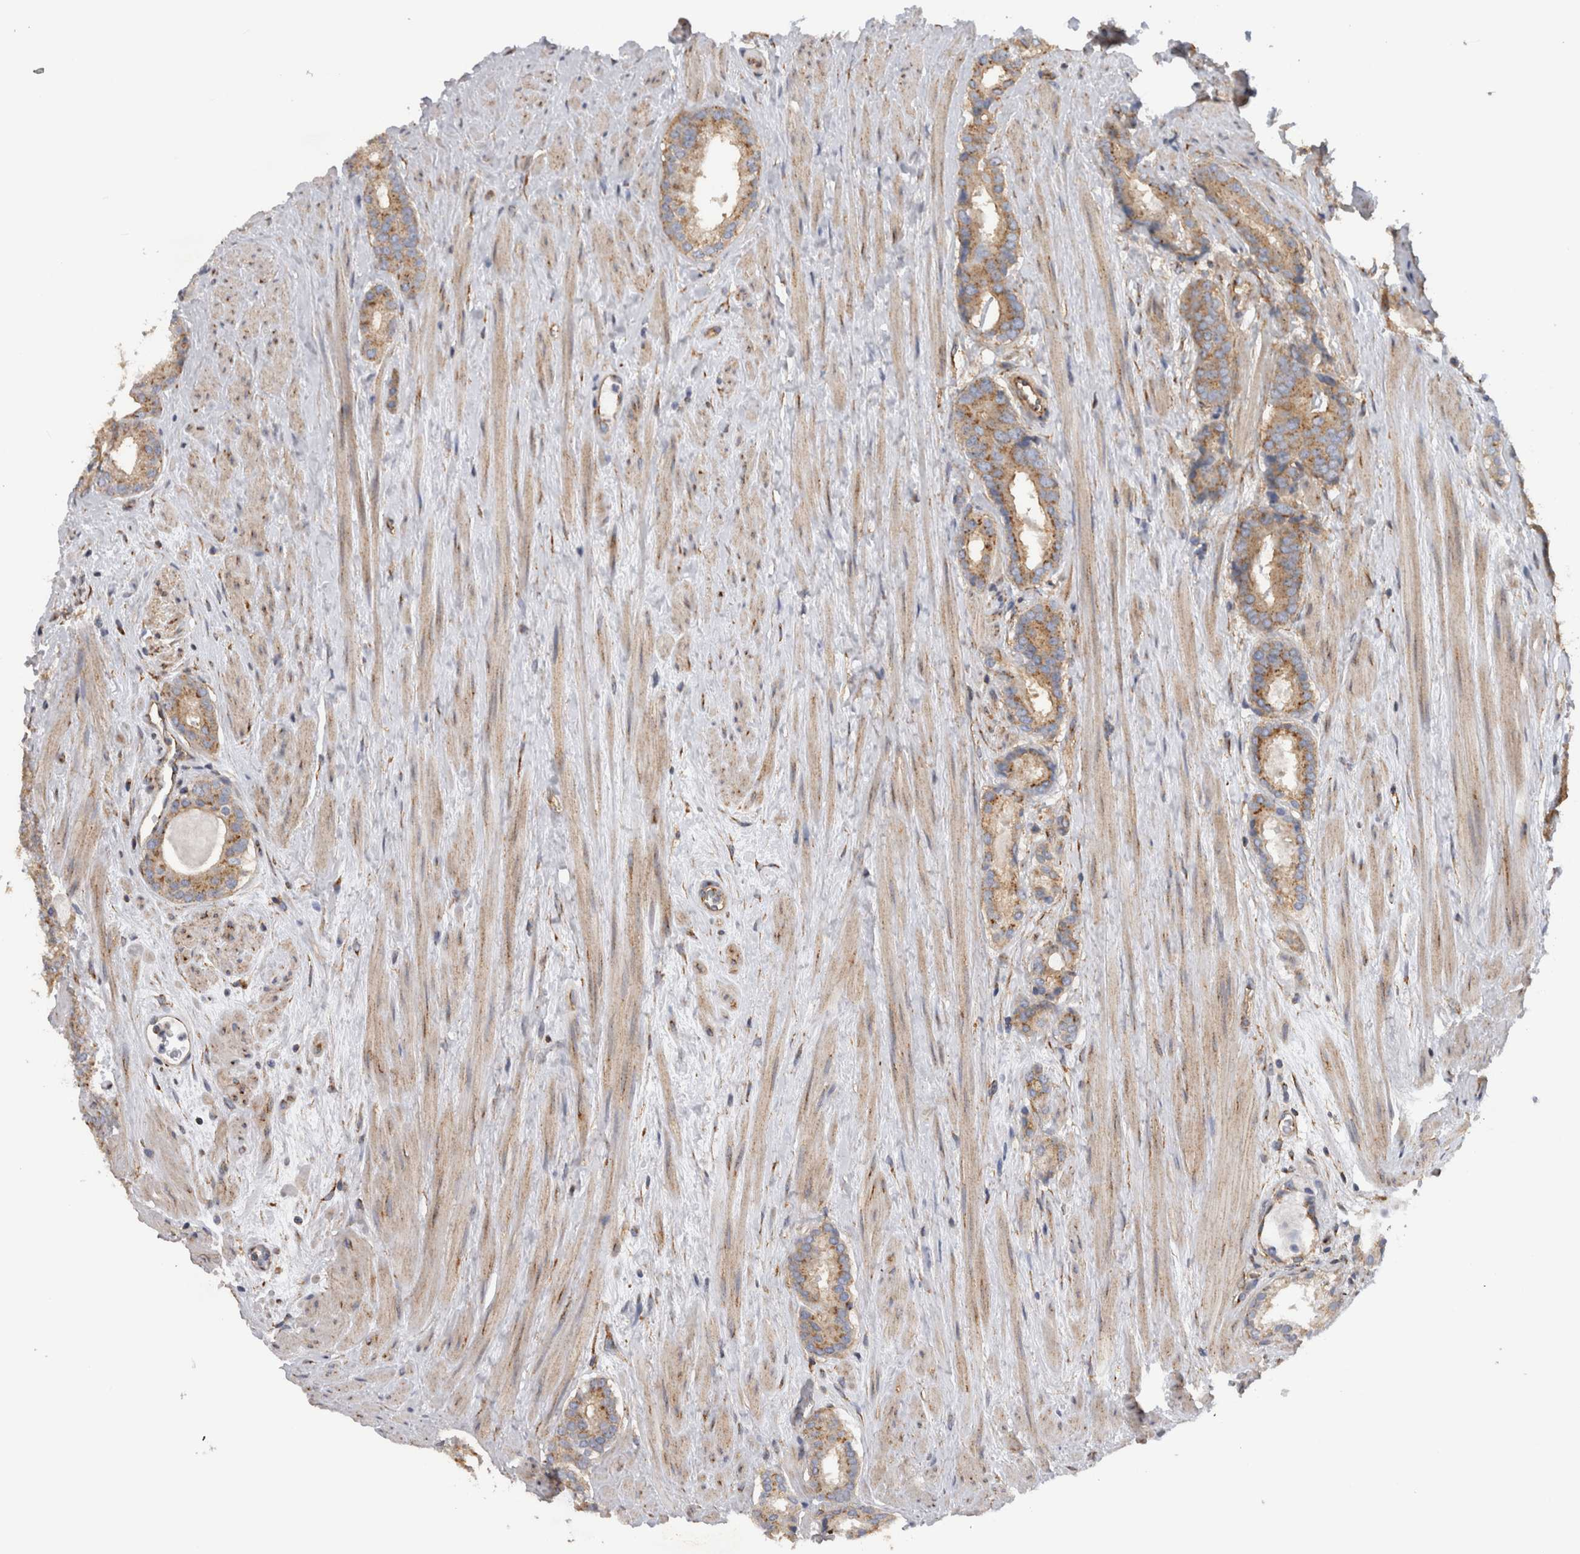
{"staining": {"intensity": "moderate", "quantity": ">75%", "location": "cytoplasmic/membranous"}, "tissue": "prostate cancer", "cell_type": "Tumor cells", "image_type": "cancer", "snomed": [{"axis": "morphology", "description": "Adenocarcinoma, Low grade"}, {"axis": "topography", "description": "Prostate"}], "caption": "Moderate cytoplasmic/membranous staining for a protein is seen in approximately >75% of tumor cells of prostate low-grade adenocarcinoma using IHC.", "gene": "ATXN3", "patient": {"sex": "male", "age": 69}}